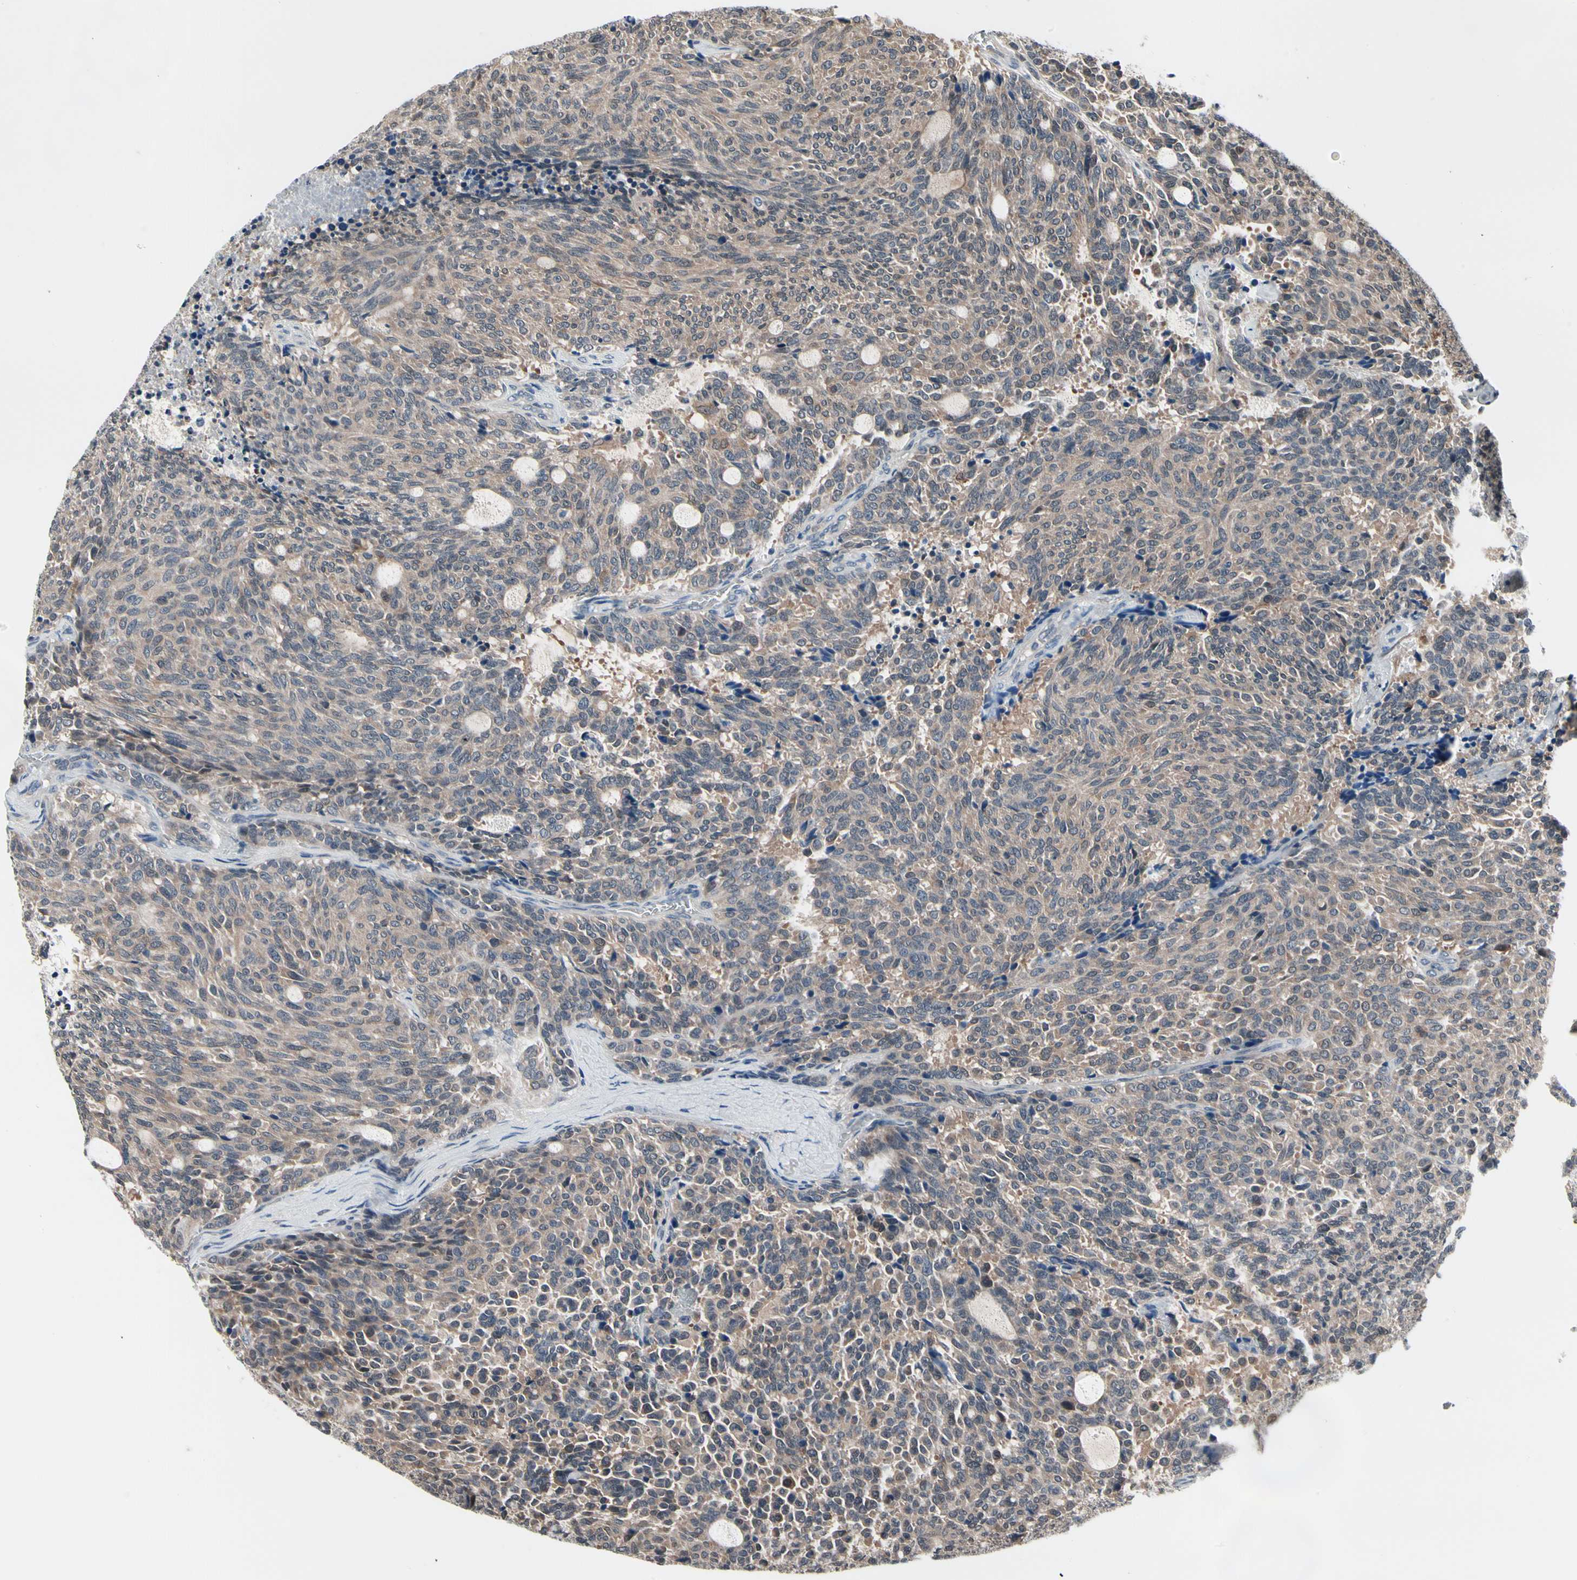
{"staining": {"intensity": "weak", "quantity": ">75%", "location": "cytoplasmic/membranous"}, "tissue": "carcinoid", "cell_type": "Tumor cells", "image_type": "cancer", "snomed": [{"axis": "morphology", "description": "Carcinoid, malignant, NOS"}, {"axis": "topography", "description": "Pancreas"}], "caption": "Immunohistochemistry (IHC) micrograph of human malignant carcinoid stained for a protein (brown), which exhibits low levels of weak cytoplasmic/membranous expression in approximately >75% of tumor cells.", "gene": "PRDX6", "patient": {"sex": "female", "age": 54}}